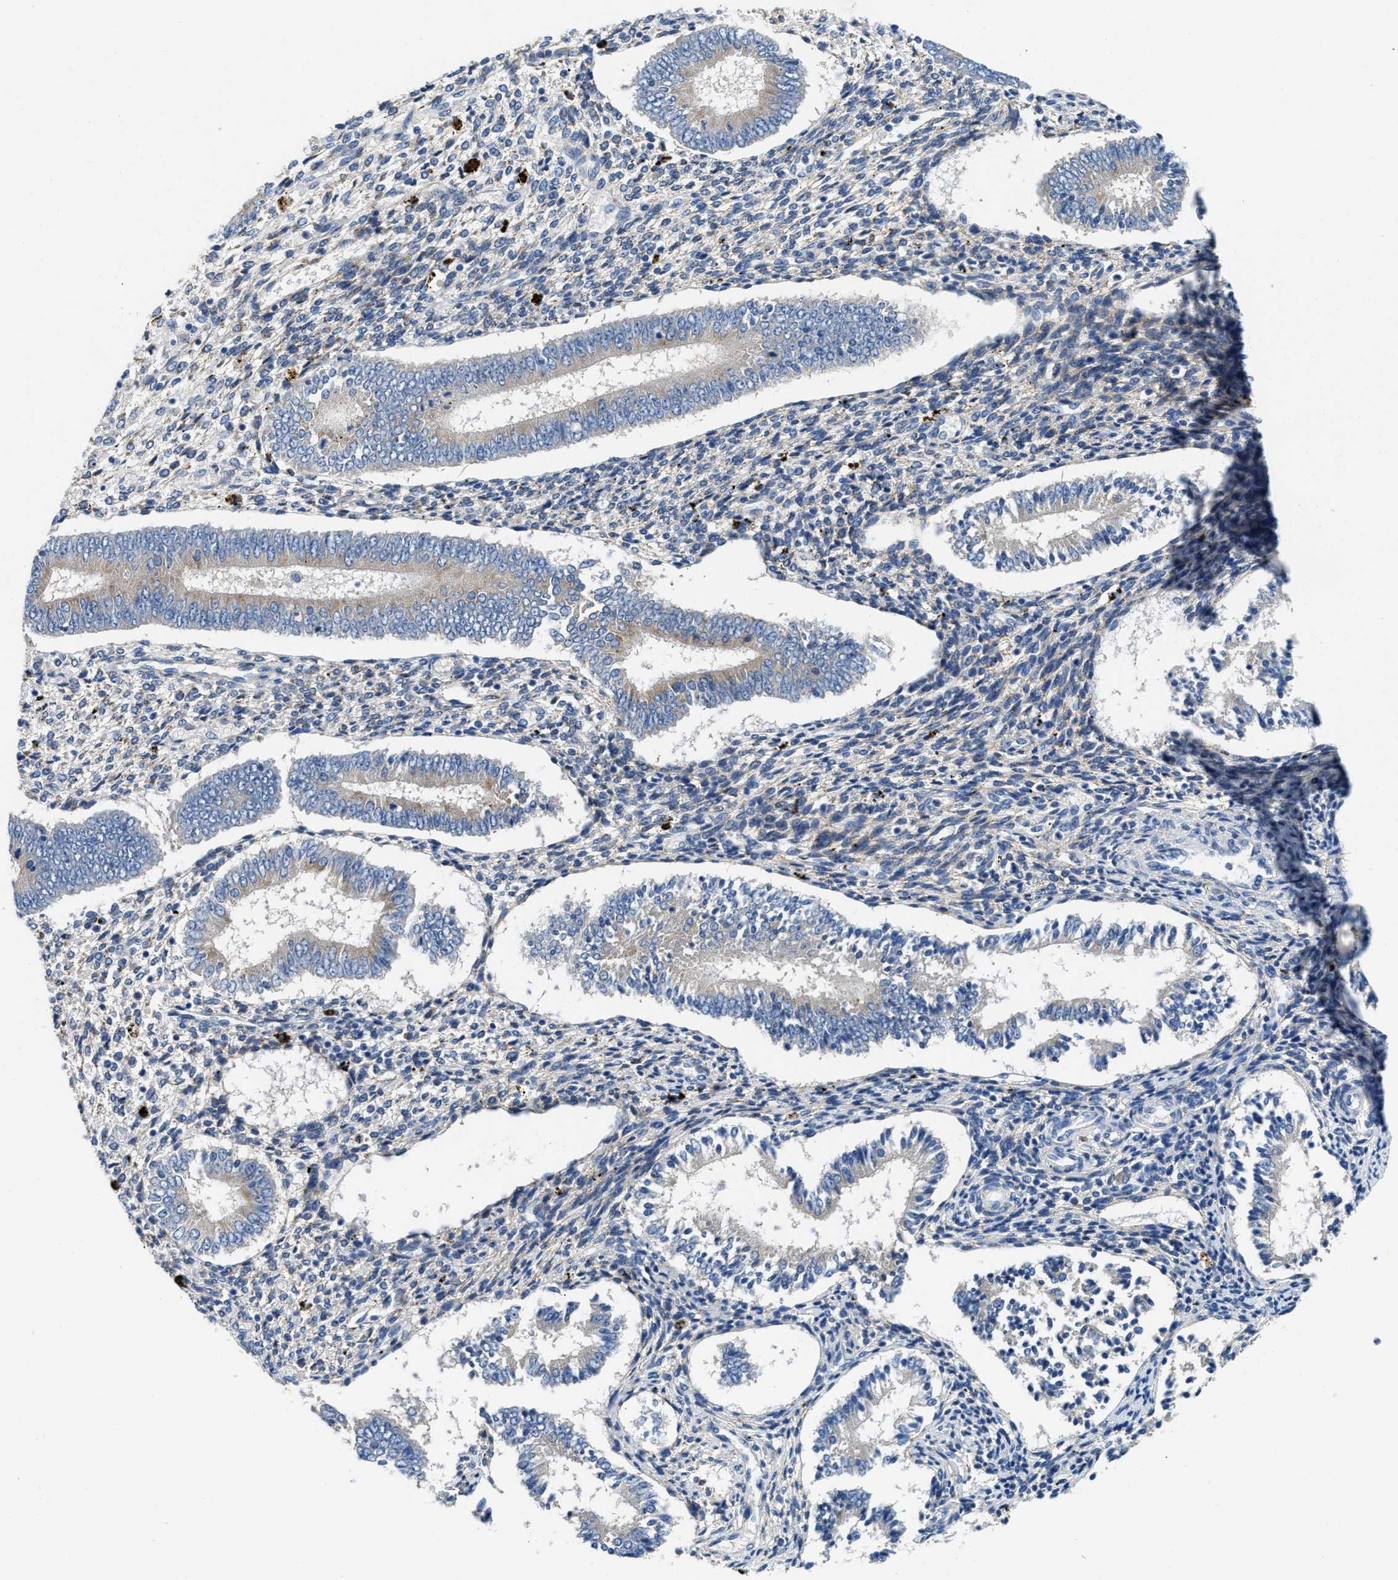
{"staining": {"intensity": "negative", "quantity": "none", "location": "none"}, "tissue": "endometrium", "cell_type": "Cells in endometrial stroma", "image_type": "normal", "snomed": [{"axis": "morphology", "description": "Normal tissue, NOS"}, {"axis": "topography", "description": "Endometrium"}], "caption": "High power microscopy photomicrograph of an immunohistochemistry micrograph of normal endometrium, revealing no significant expression in cells in endometrial stroma.", "gene": "TSPAN3", "patient": {"sex": "female", "age": 42}}